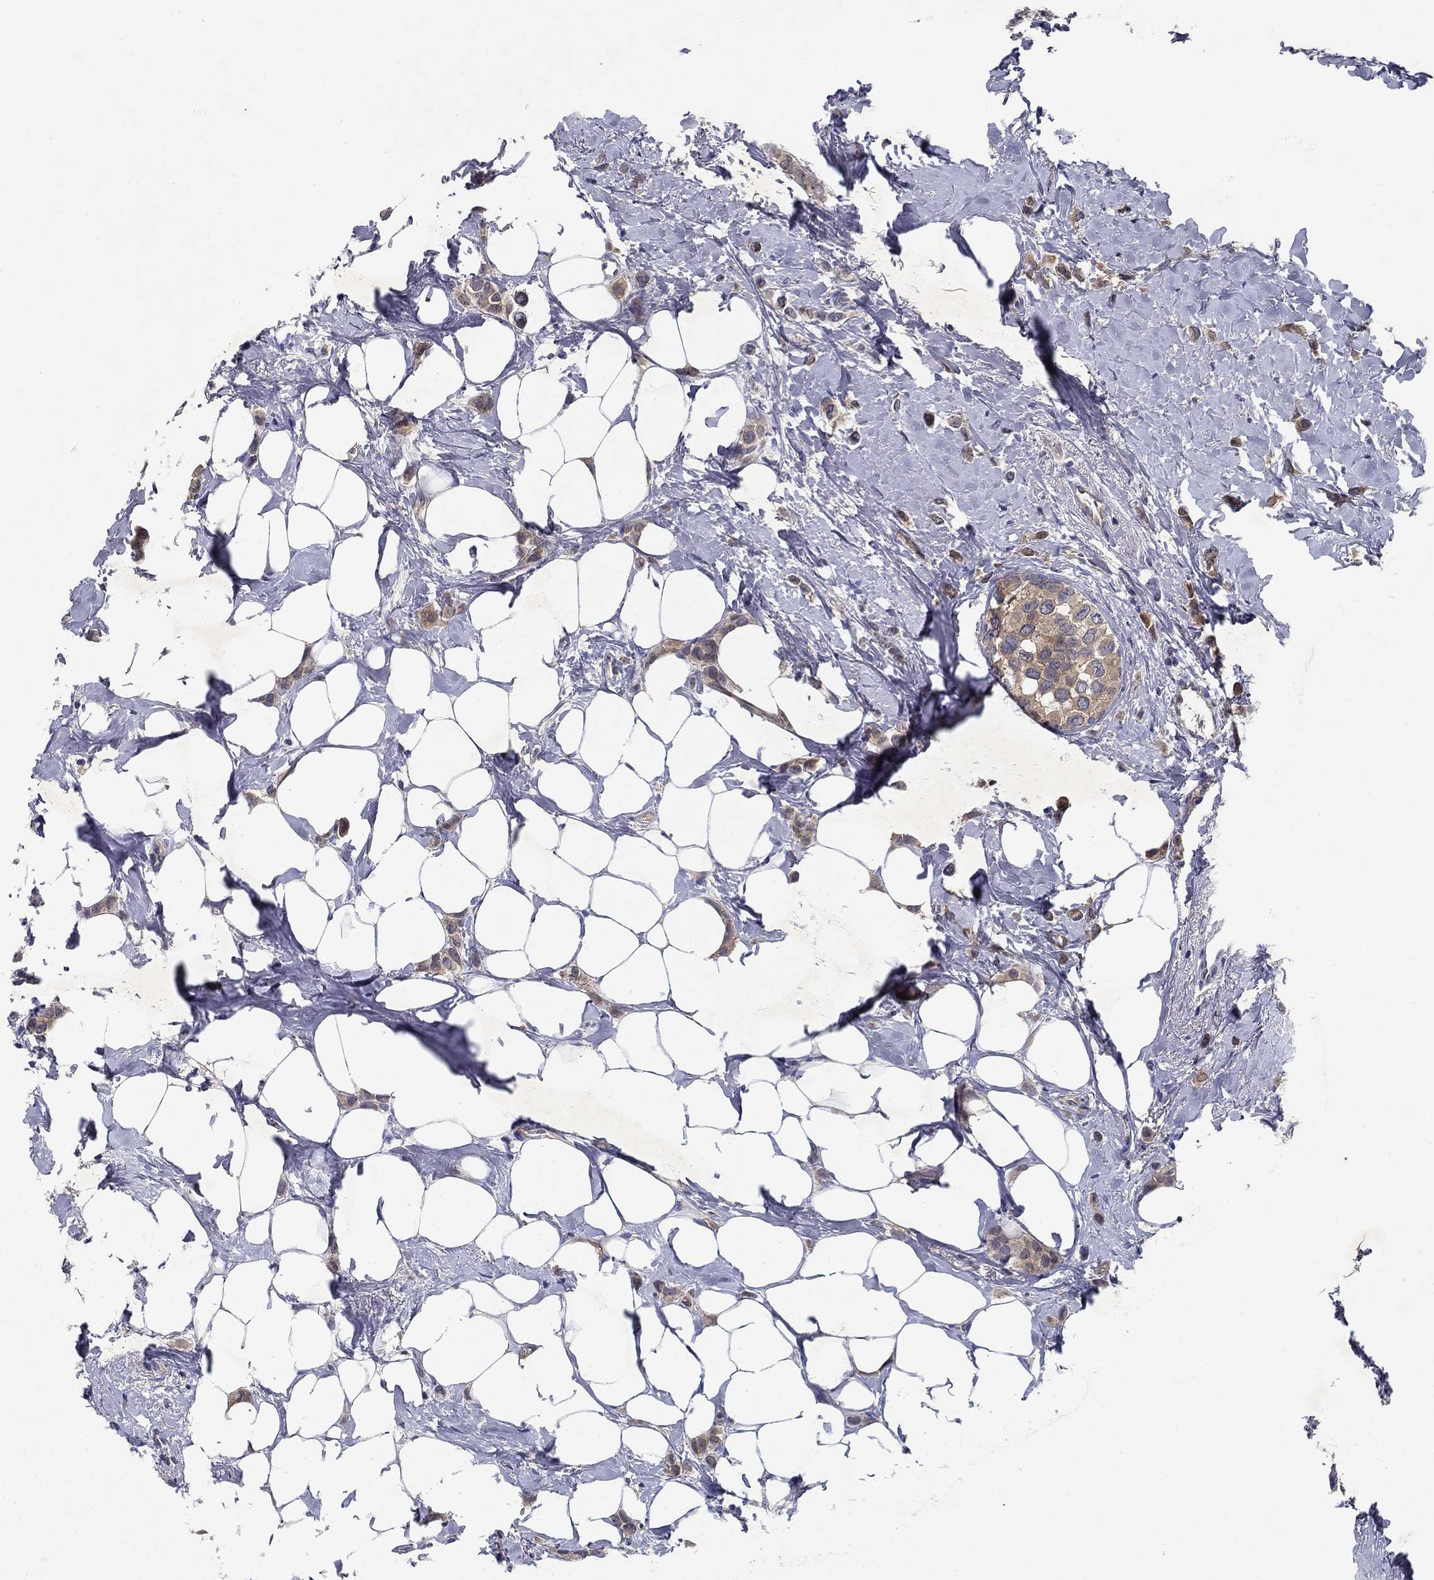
{"staining": {"intensity": "weak", "quantity": "25%-75%", "location": "cytoplasmic/membranous"}, "tissue": "breast cancer", "cell_type": "Tumor cells", "image_type": "cancer", "snomed": [{"axis": "morphology", "description": "Lobular carcinoma"}, {"axis": "topography", "description": "Breast"}], "caption": "The immunohistochemical stain labels weak cytoplasmic/membranous staining in tumor cells of breast cancer tissue. Immunohistochemistry stains the protein of interest in brown and the nuclei are stained blue.", "gene": "GLTP", "patient": {"sex": "female", "age": 66}}